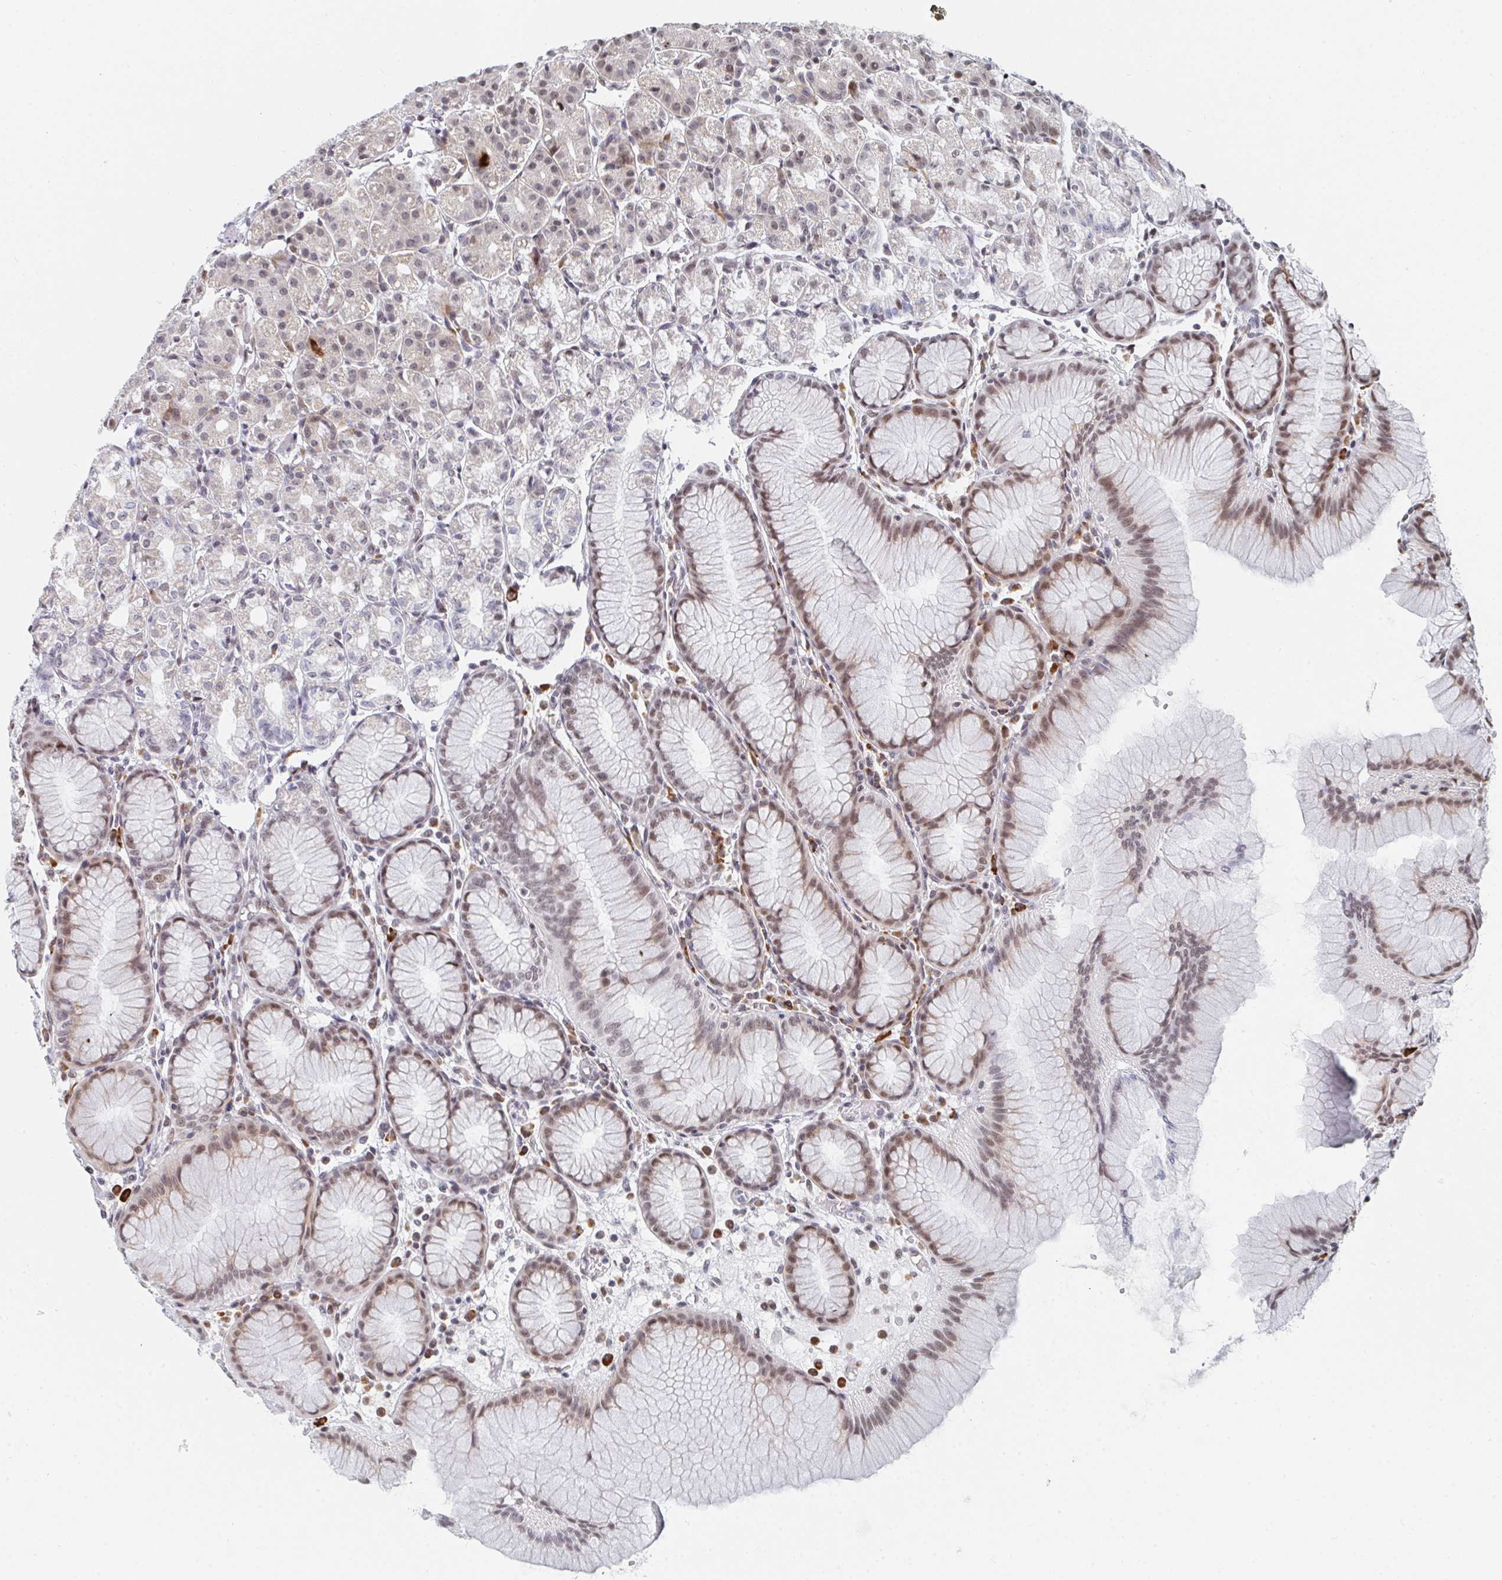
{"staining": {"intensity": "weak", "quantity": "25%-75%", "location": "nuclear"}, "tissue": "stomach", "cell_type": "Glandular cells", "image_type": "normal", "snomed": [{"axis": "morphology", "description": "Normal tissue, NOS"}, {"axis": "topography", "description": "Stomach"}], "caption": "Immunohistochemical staining of unremarkable human stomach demonstrates 25%-75% levels of weak nuclear protein expression in approximately 25%-75% of glandular cells.", "gene": "MBNL1", "patient": {"sex": "female", "age": 57}}